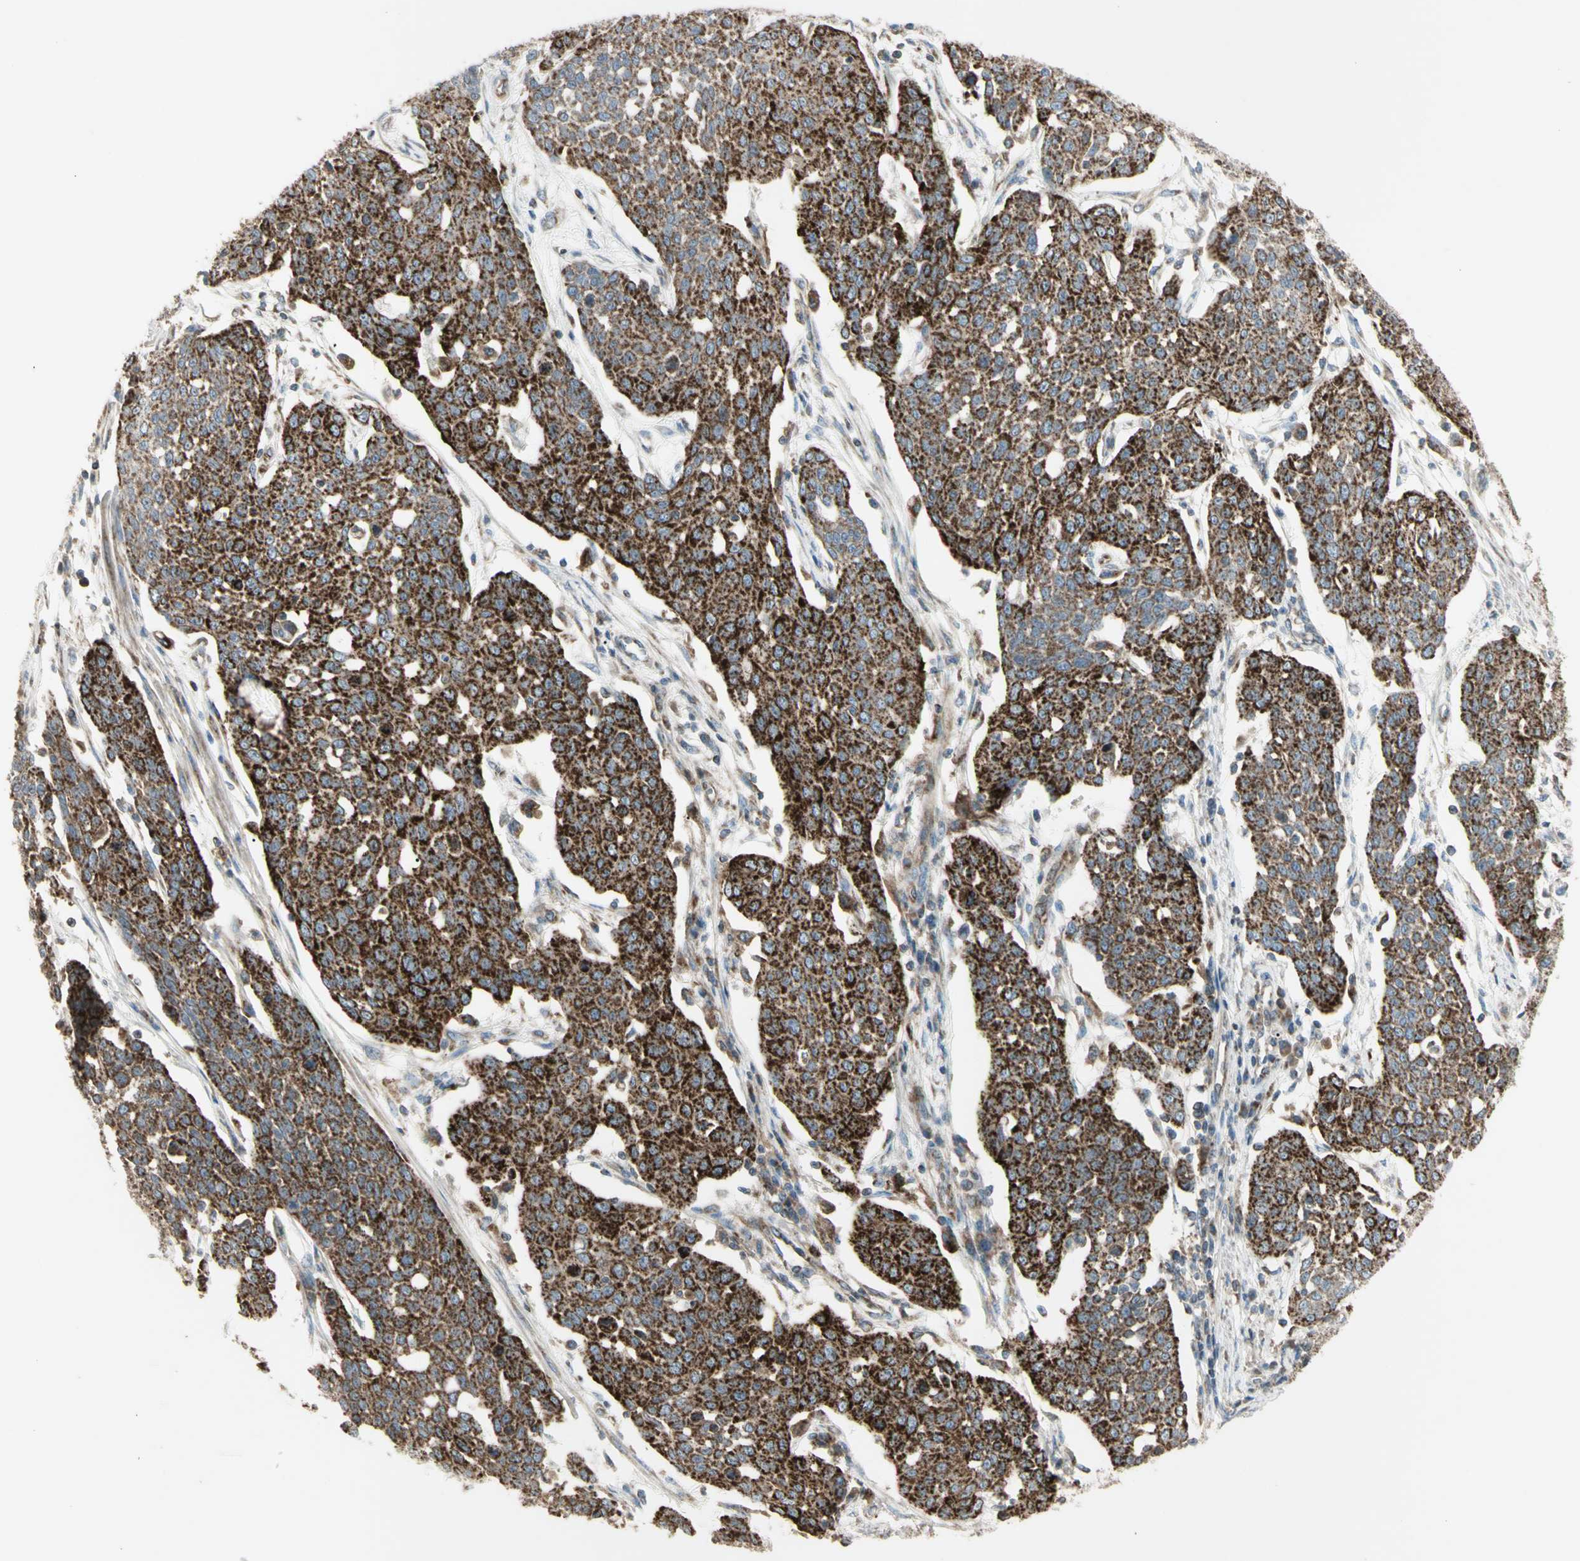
{"staining": {"intensity": "strong", "quantity": ">75%", "location": "cytoplasmic/membranous"}, "tissue": "cervical cancer", "cell_type": "Tumor cells", "image_type": "cancer", "snomed": [{"axis": "morphology", "description": "Squamous cell carcinoma, NOS"}, {"axis": "topography", "description": "Cervix"}], "caption": "Tumor cells demonstrate high levels of strong cytoplasmic/membranous positivity in approximately >75% of cells in human squamous cell carcinoma (cervical).", "gene": "CYB5R1", "patient": {"sex": "female", "age": 34}}